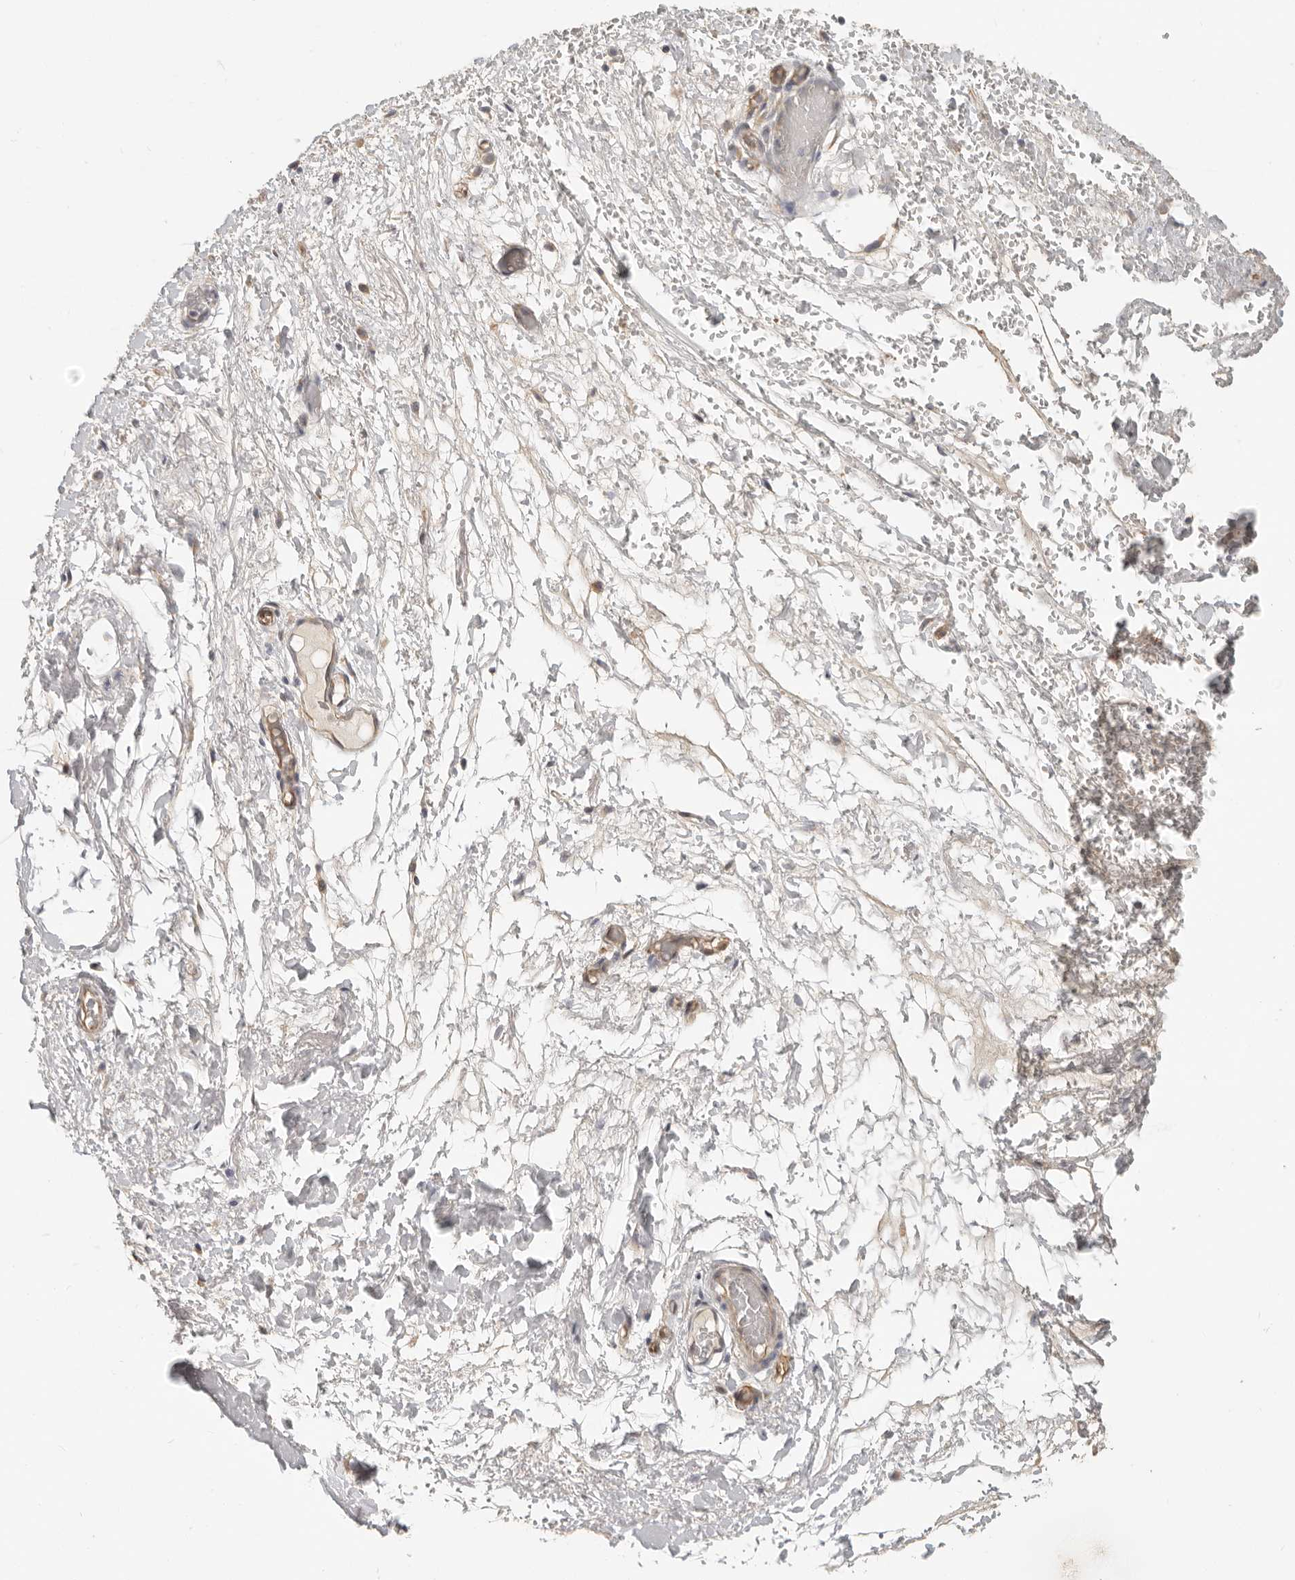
{"staining": {"intensity": "negative", "quantity": "none", "location": "none"}, "tissue": "adipose tissue", "cell_type": "Adipocytes", "image_type": "normal", "snomed": [{"axis": "morphology", "description": "Normal tissue, NOS"}, {"axis": "morphology", "description": "Adenocarcinoma, NOS"}, {"axis": "topography", "description": "Esophagus"}], "caption": "DAB (3,3'-diaminobenzidine) immunohistochemical staining of unremarkable adipose tissue shows no significant positivity in adipocytes. Brightfield microscopy of immunohistochemistry stained with DAB (3,3'-diaminobenzidine) (brown) and hematoxylin (blue), captured at high magnification.", "gene": "SPRING1", "patient": {"sex": "male", "age": 62}}